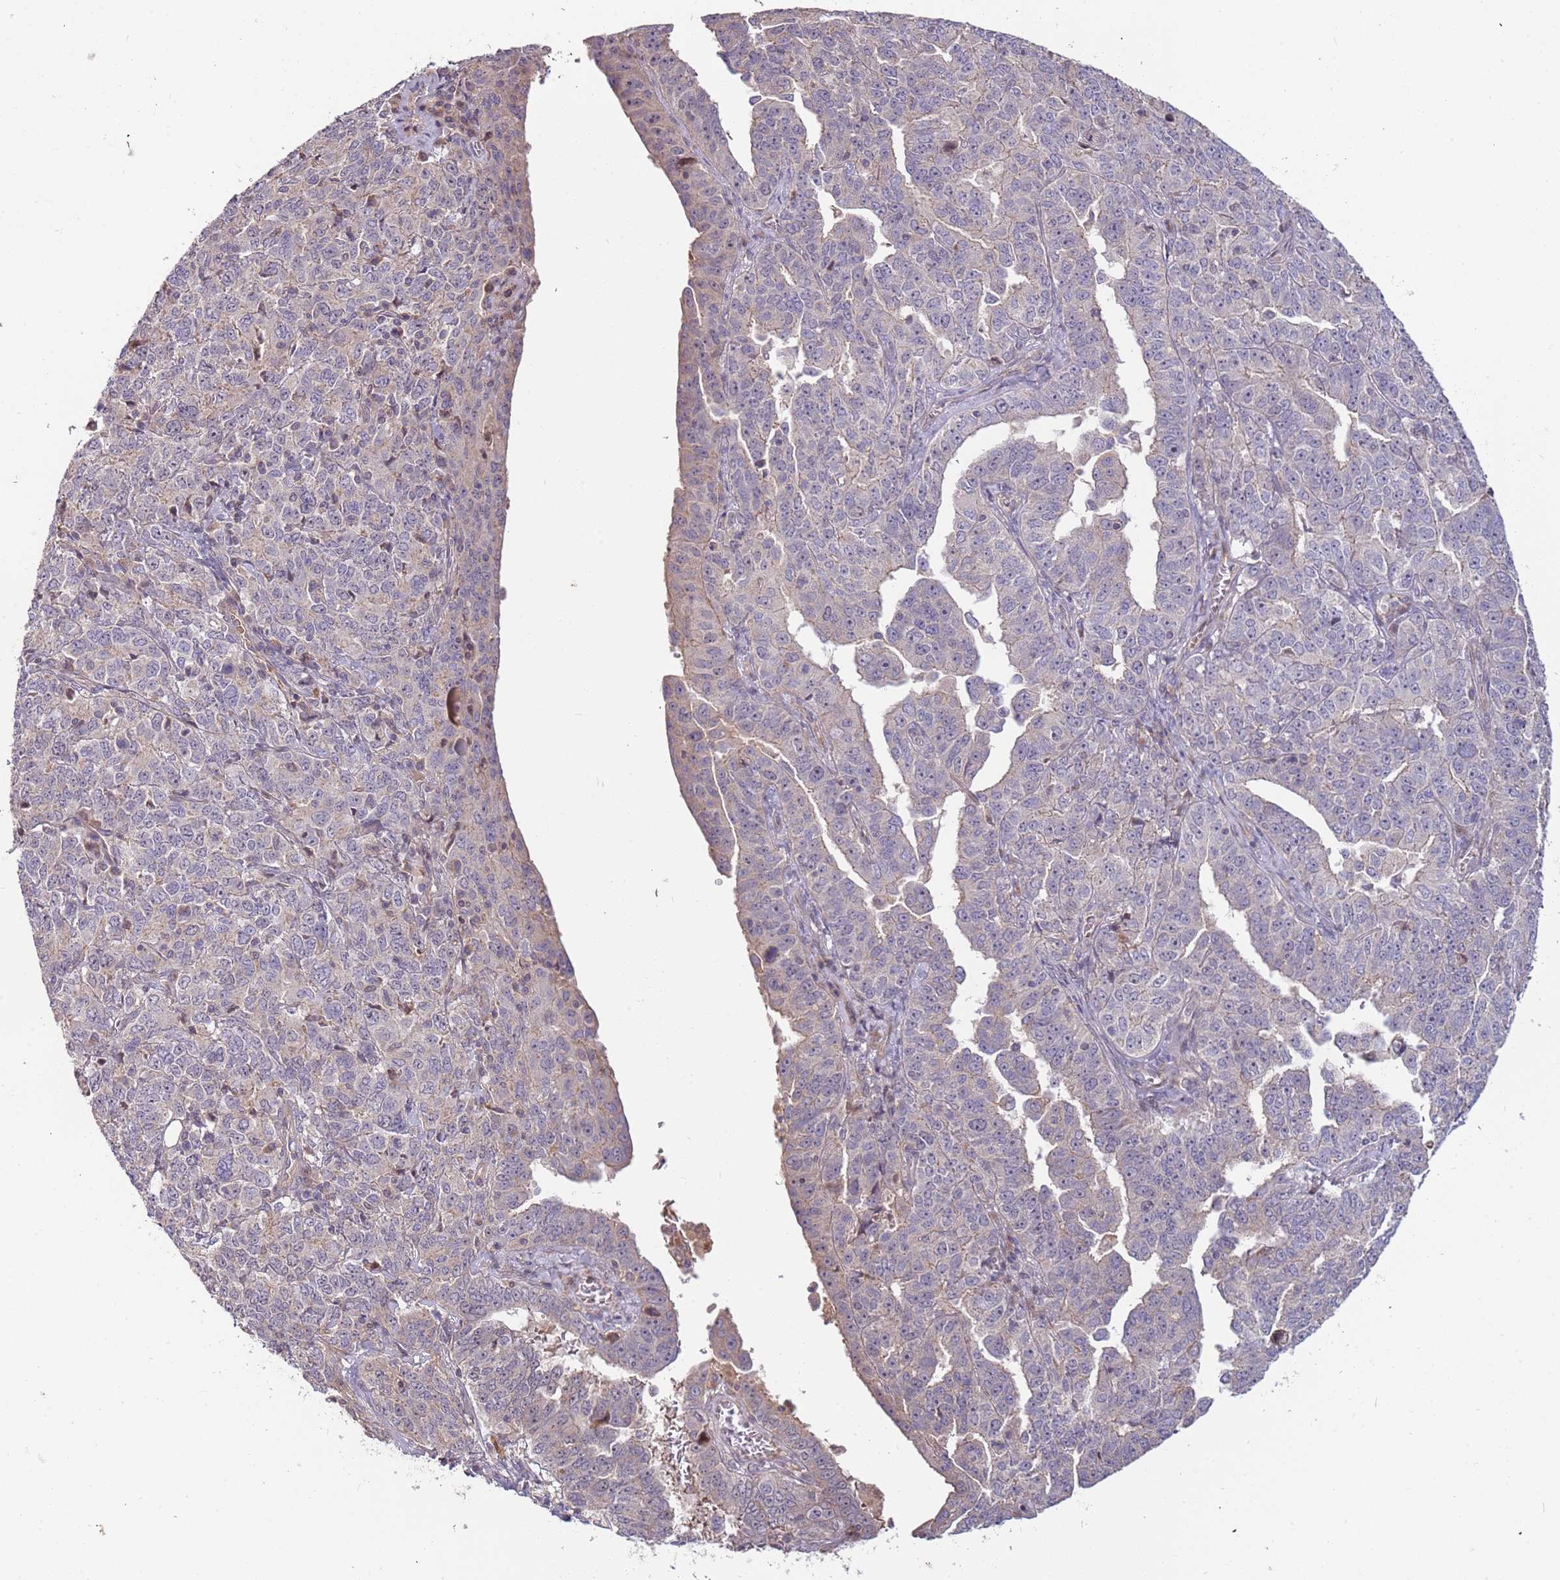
{"staining": {"intensity": "negative", "quantity": "none", "location": "none"}, "tissue": "ovarian cancer", "cell_type": "Tumor cells", "image_type": "cancer", "snomed": [{"axis": "morphology", "description": "Carcinoma, endometroid"}, {"axis": "topography", "description": "Ovary"}], "caption": "High magnification brightfield microscopy of ovarian endometroid carcinoma stained with DAB (brown) and counterstained with hematoxylin (blue): tumor cells show no significant positivity.", "gene": "TRAPPC6B", "patient": {"sex": "female", "age": 62}}